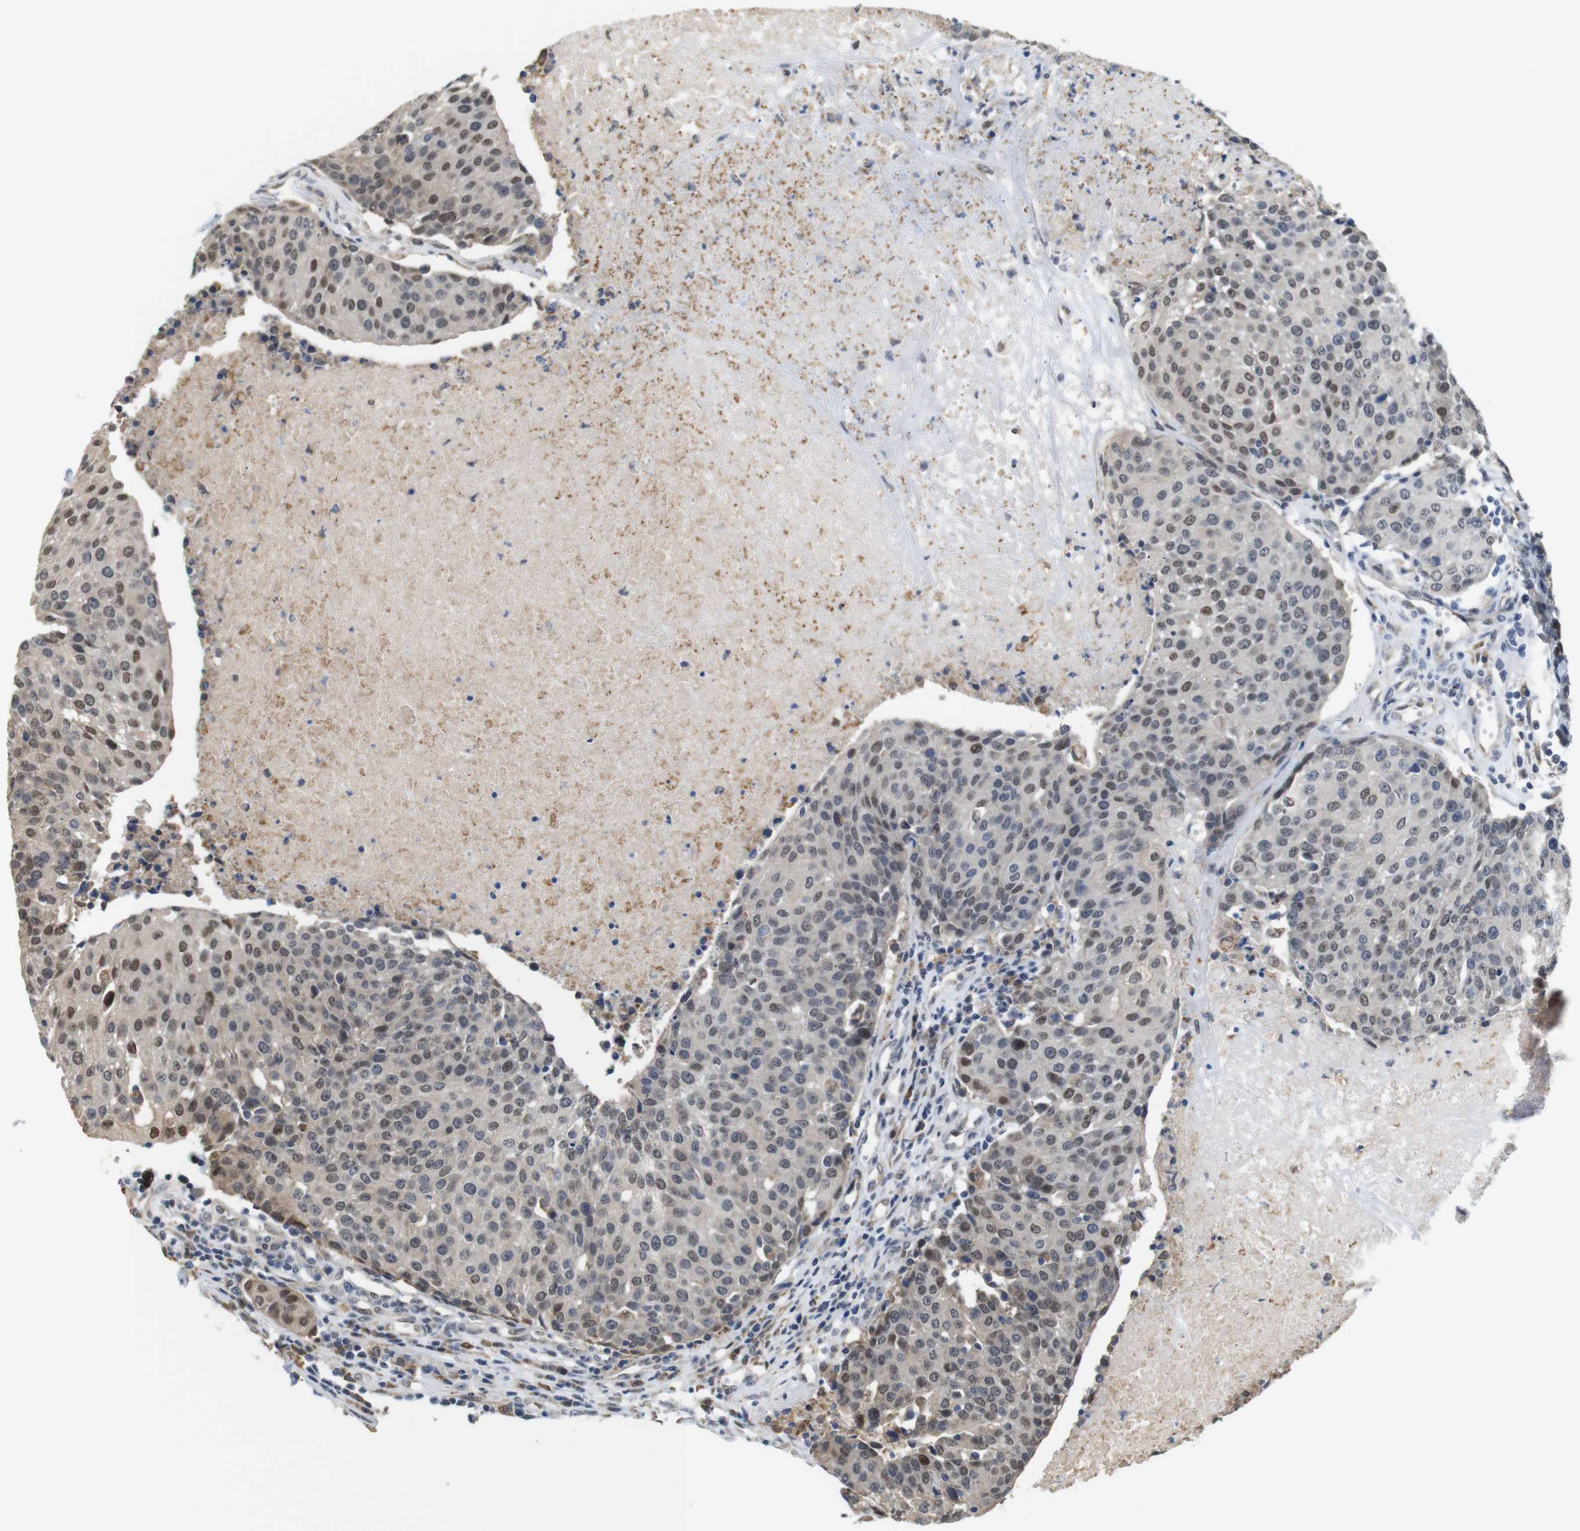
{"staining": {"intensity": "moderate", "quantity": ">75%", "location": "cytoplasmic/membranous,nuclear"}, "tissue": "urothelial cancer", "cell_type": "Tumor cells", "image_type": "cancer", "snomed": [{"axis": "morphology", "description": "Urothelial carcinoma, High grade"}, {"axis": "topography", "description": "Urinary bladder"}], "caption": "Urothelial carcinoma (high-grade) tissue shows moderate cytoplasmic/membranous and nuclear staining in approximately >75% of tumor cells, visualized by immunohistochemistry. (DAB (3,3'-diaminobenzidine) IHC with brightfield microscopy, high magnification).", "gene": "PNMA8A", "patient": {"sex": "female", "age": 85}}